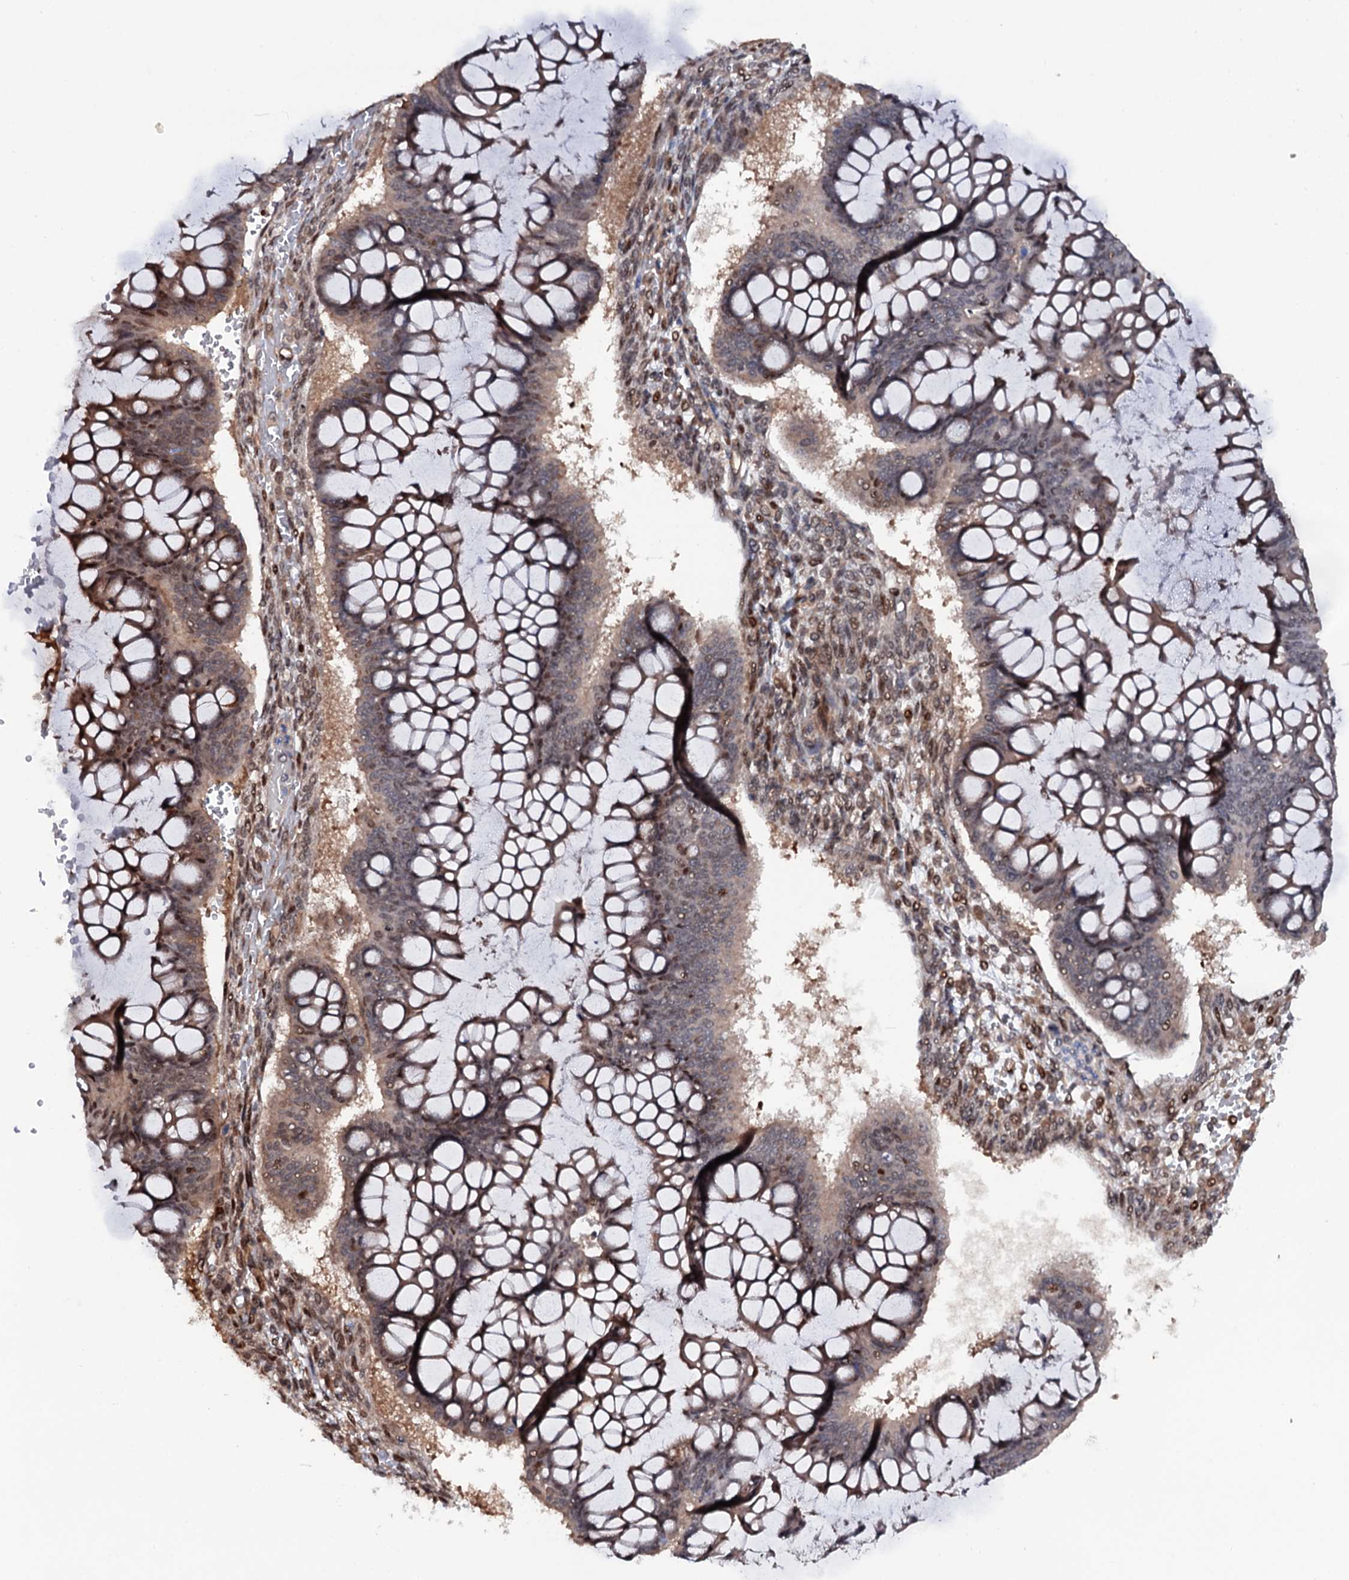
{"staining": {"intensity": "moderate", "quantity": "25%-75%", "location": "cytoplasmic/membranous,nuclear"}, "tissue": "ovarian cancer", "cell_type": "Tumor cells", "image_type": "cancer", "snomed": [{"axis": "morphology", "description": "Cystadenocarcinoma, mucinous, NOS"}, {"axis": "topography", "description": "Ovary"}], "caption": "About 25%-75% of tumor cells in ovarian cancer (mucinous cystadenocarcinoma) exhibit moderate cytoplasmic/membranous and nuclear protein expression as visualized by brown immunohistochemical staining.", "gene": "CDC23", "patient": {"sex": "female", "age": 73}}